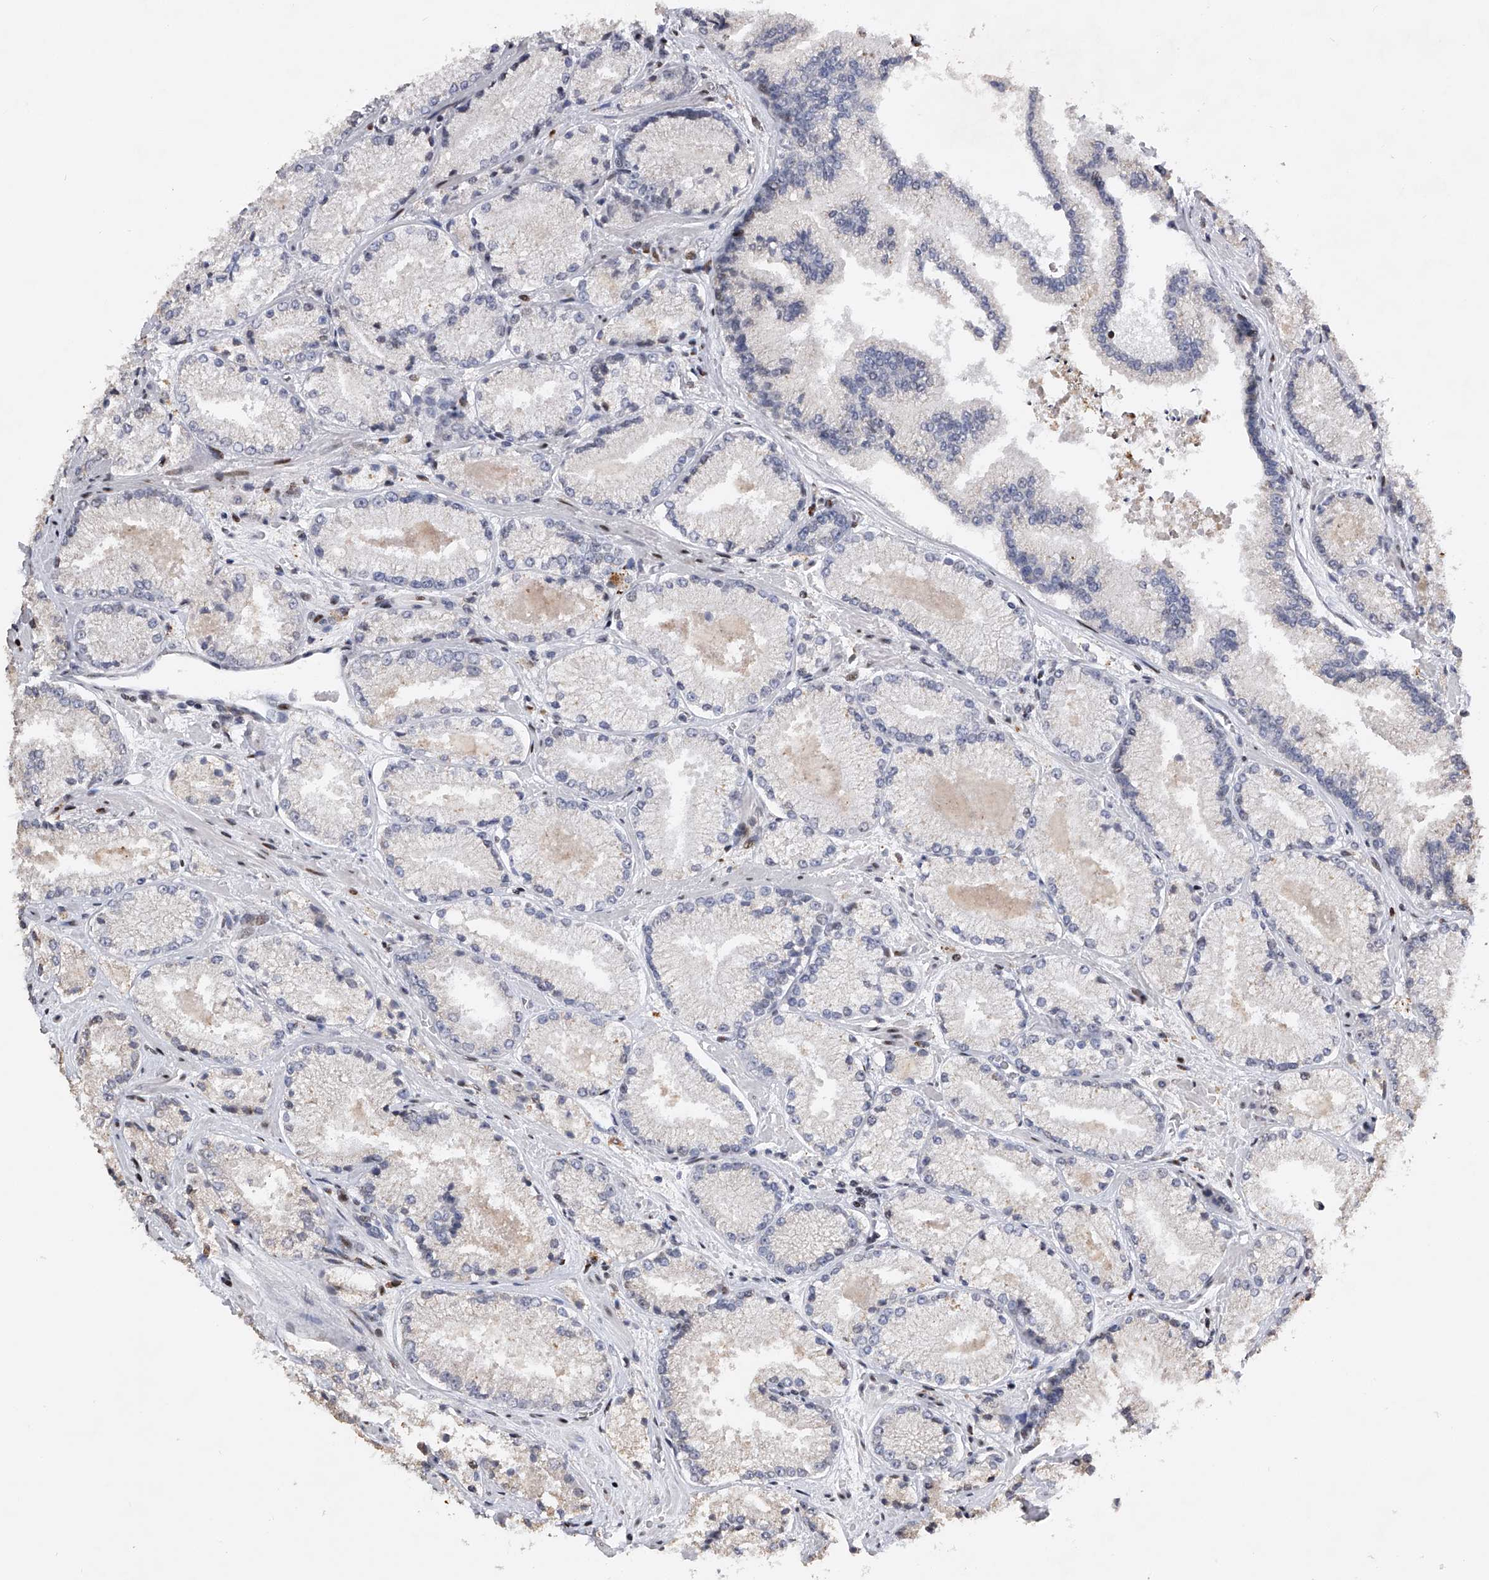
{"staining": {"intensity": "negative", "quantity": "none", "location": "none"}, "tissue": "prostate cancer", "cell_type": "Tumor cells", "image_type": "cancer", "snomed": [{"axis": "morphology", "description": "Adenocarcinoma, High grade"}, {"axis": "topography", "description": "Prostate"}], "caption": "DAB immunohistochemical staining of prostate high-grade adenocarcinoma shows no significant expression in tumor cells.", "gene": "RWDD2A", "patient": {"sex": "male", "age": 73}}